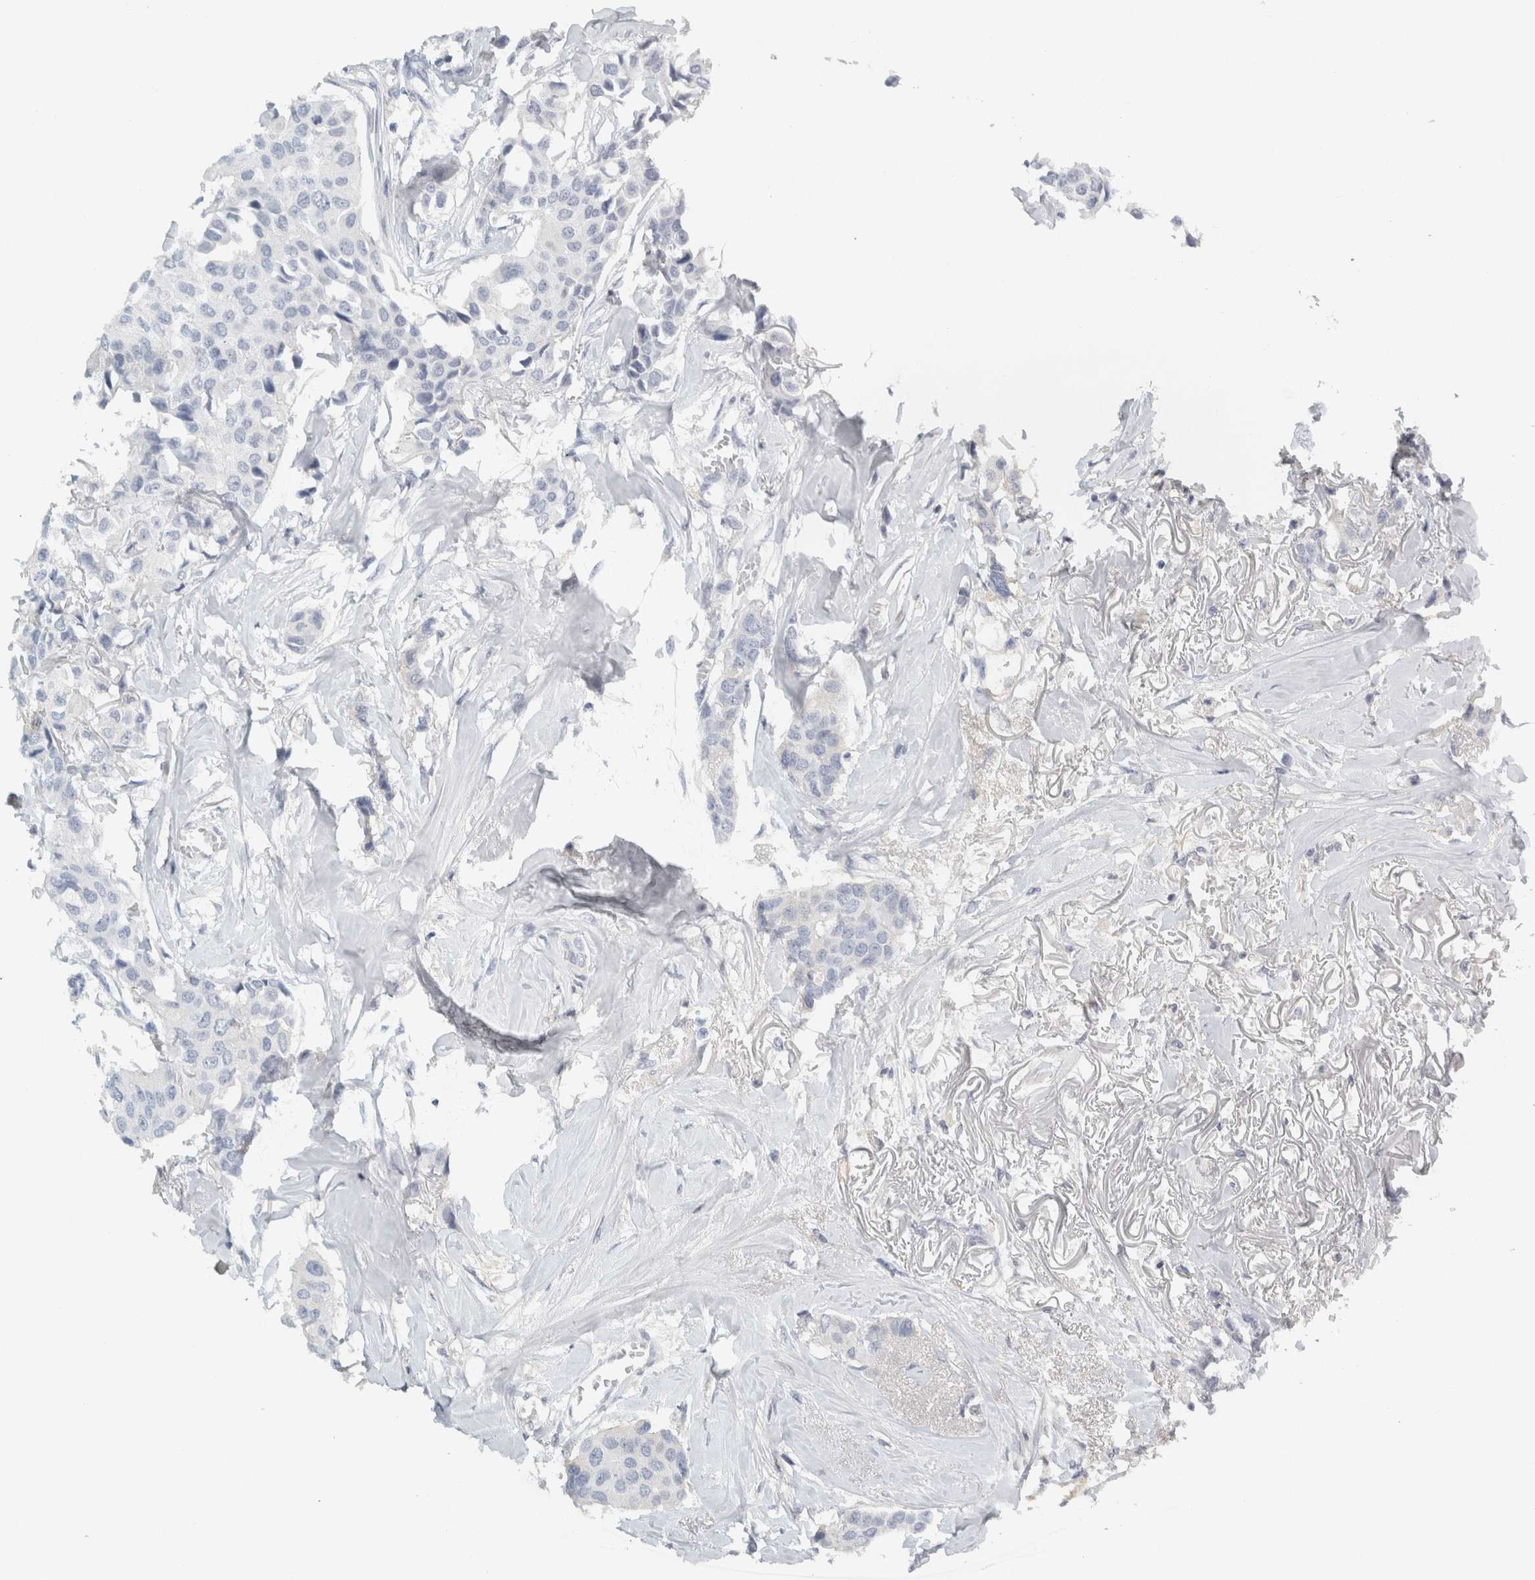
{"staining": {"intensity": "negative", "quantity": "none", "location": "none"}, "tissue": "breast cancer", "cell_type": "Tumor cells", "image_type": "cancer", "snomed": [{"axis": "morphology", "description": "Duct carcinoma"}, {"axis": "topography", "description": "Breast"}], "caption": "High power microscopy histopathology image of an IHC histopathology image of breast cancer, revealing no significant expression in tumor cells.", "gene": "TSPAN8", "patient": {"sex": "female", "age": 80}}